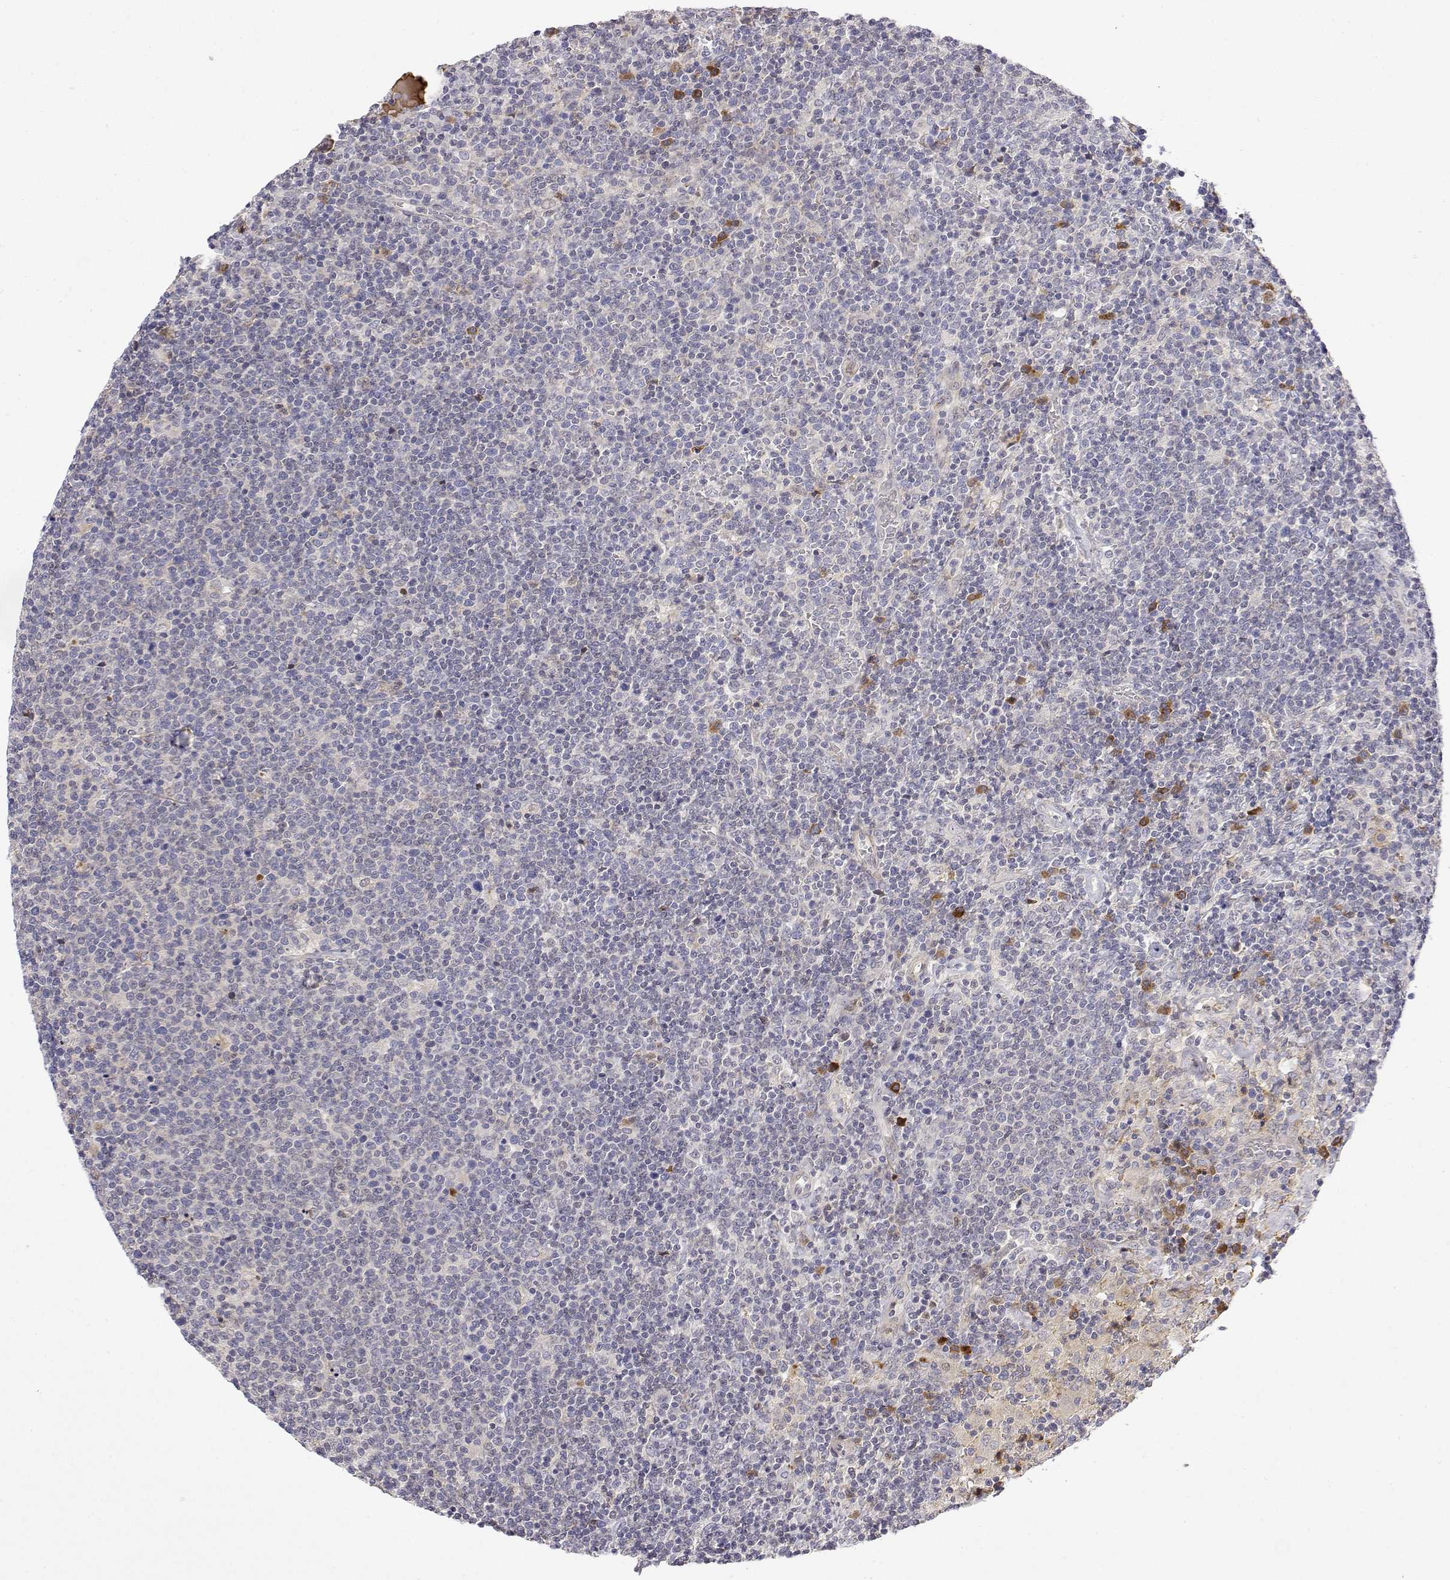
{"staining": {"intensity": "negative", "quantity": "none", "location": "none"}, "tissue": "lymphoma", "cell_type": "Tumor cells", "image_type": "cancer", "snomed": [{"axis": "morphology", "description": "Malignant lymphoma, non-Hodgkin's type, High grade"}, {"axis": "topography", "description": "Lymph node"}], "caption": "A micrograph of lymphoma stained for a protein exhibits no brown staining in tumor cells.", "gene": "IGFBP4", "patient": {"sex": "male", "age": 61}}